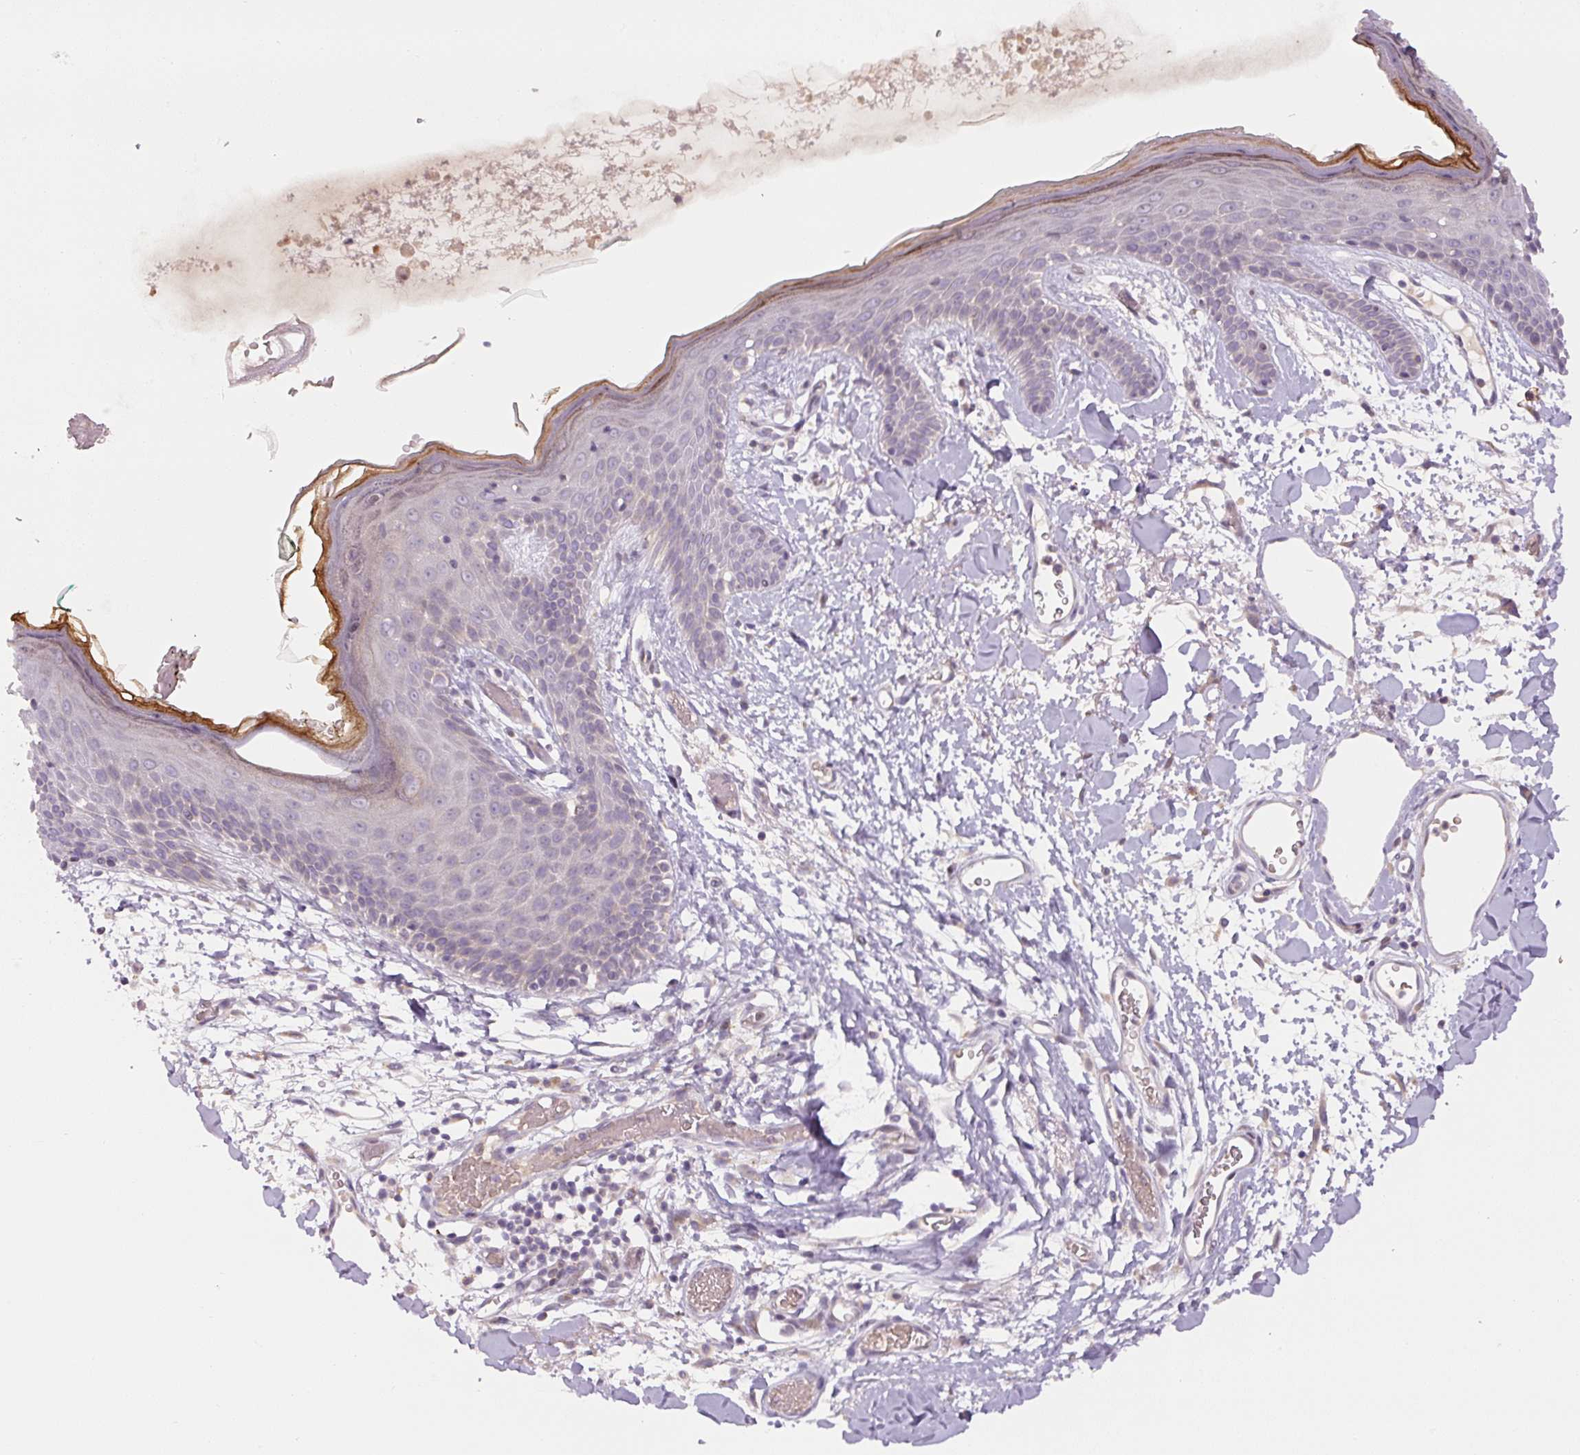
{"staining": {"intensity": "negative", "quantity": "none", "location": "none"}, "tissue": "skin", "cell_type": "Fibroblasts", "image_type": "normal", "snomed": [{"axis": "morphology", "description": "Normal tissue, NOS"}, {"axis": "topography", "description": "Skin"}], "caption": "IHC image of unremarkable human skin stained for a protein (brown), which demonstrates no staining in fibroblasts.", "gene": "YIF1B", "patient": {"sex": "male", "age": 79}}